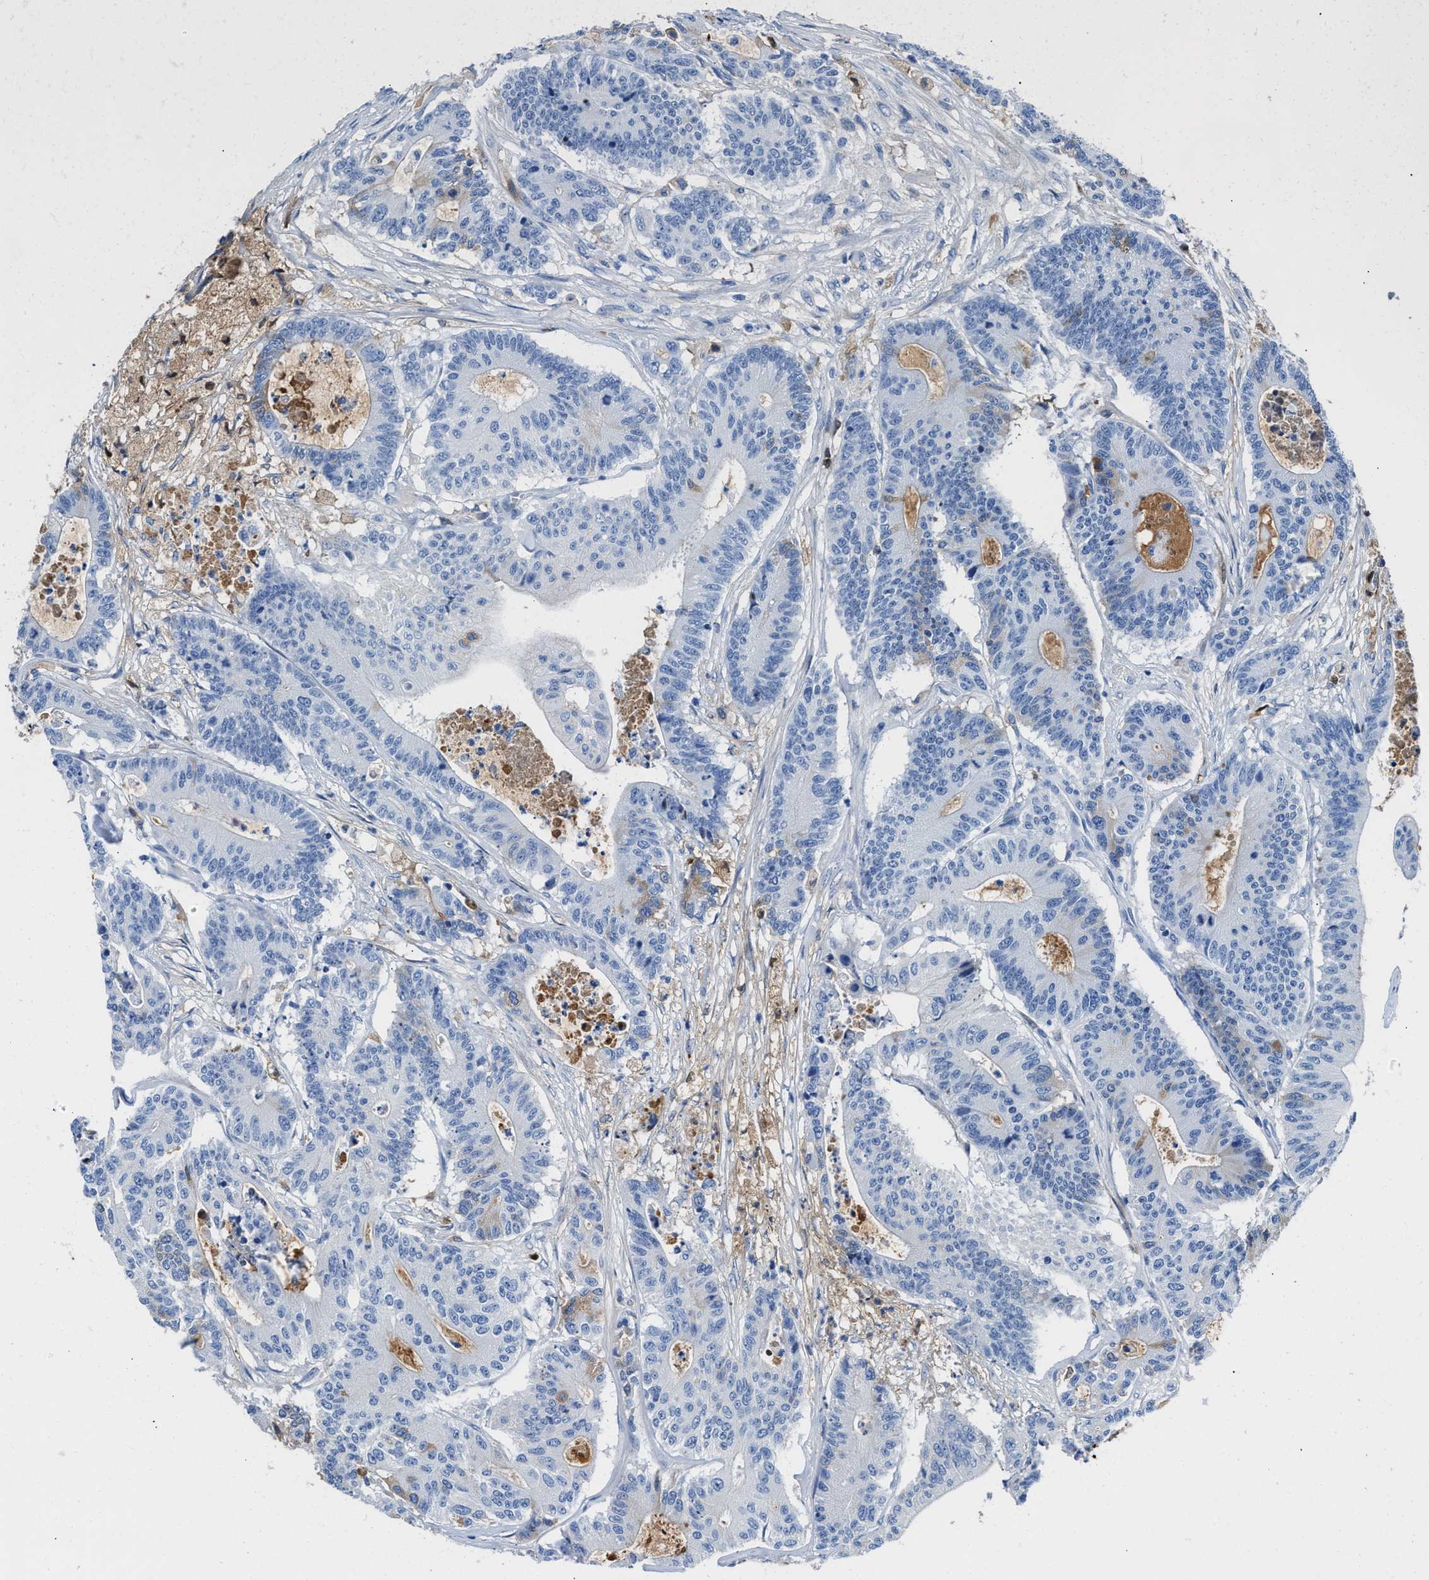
{"staining": {"intensity": "negative", "quantity": "none", "location": "none"}, "tissue": "colorectal cancer", "cell_type": "Tumor cells", "image_type": "cancer", "snomed": [{"axis": "morphology", "description": "Adenocarcinoma, NOS"}, {"axis": "topography", "description": "Colon"}], "caption": "This is a micrograph of IHC staining of colorectal cancer (adenocarcinoma), which shows no expression in tumor cells. (DAB IHC visualized using brightfield microscopy, high magnification).", "gene": "GC", "patient": {"sex": "female", "age": 84}}